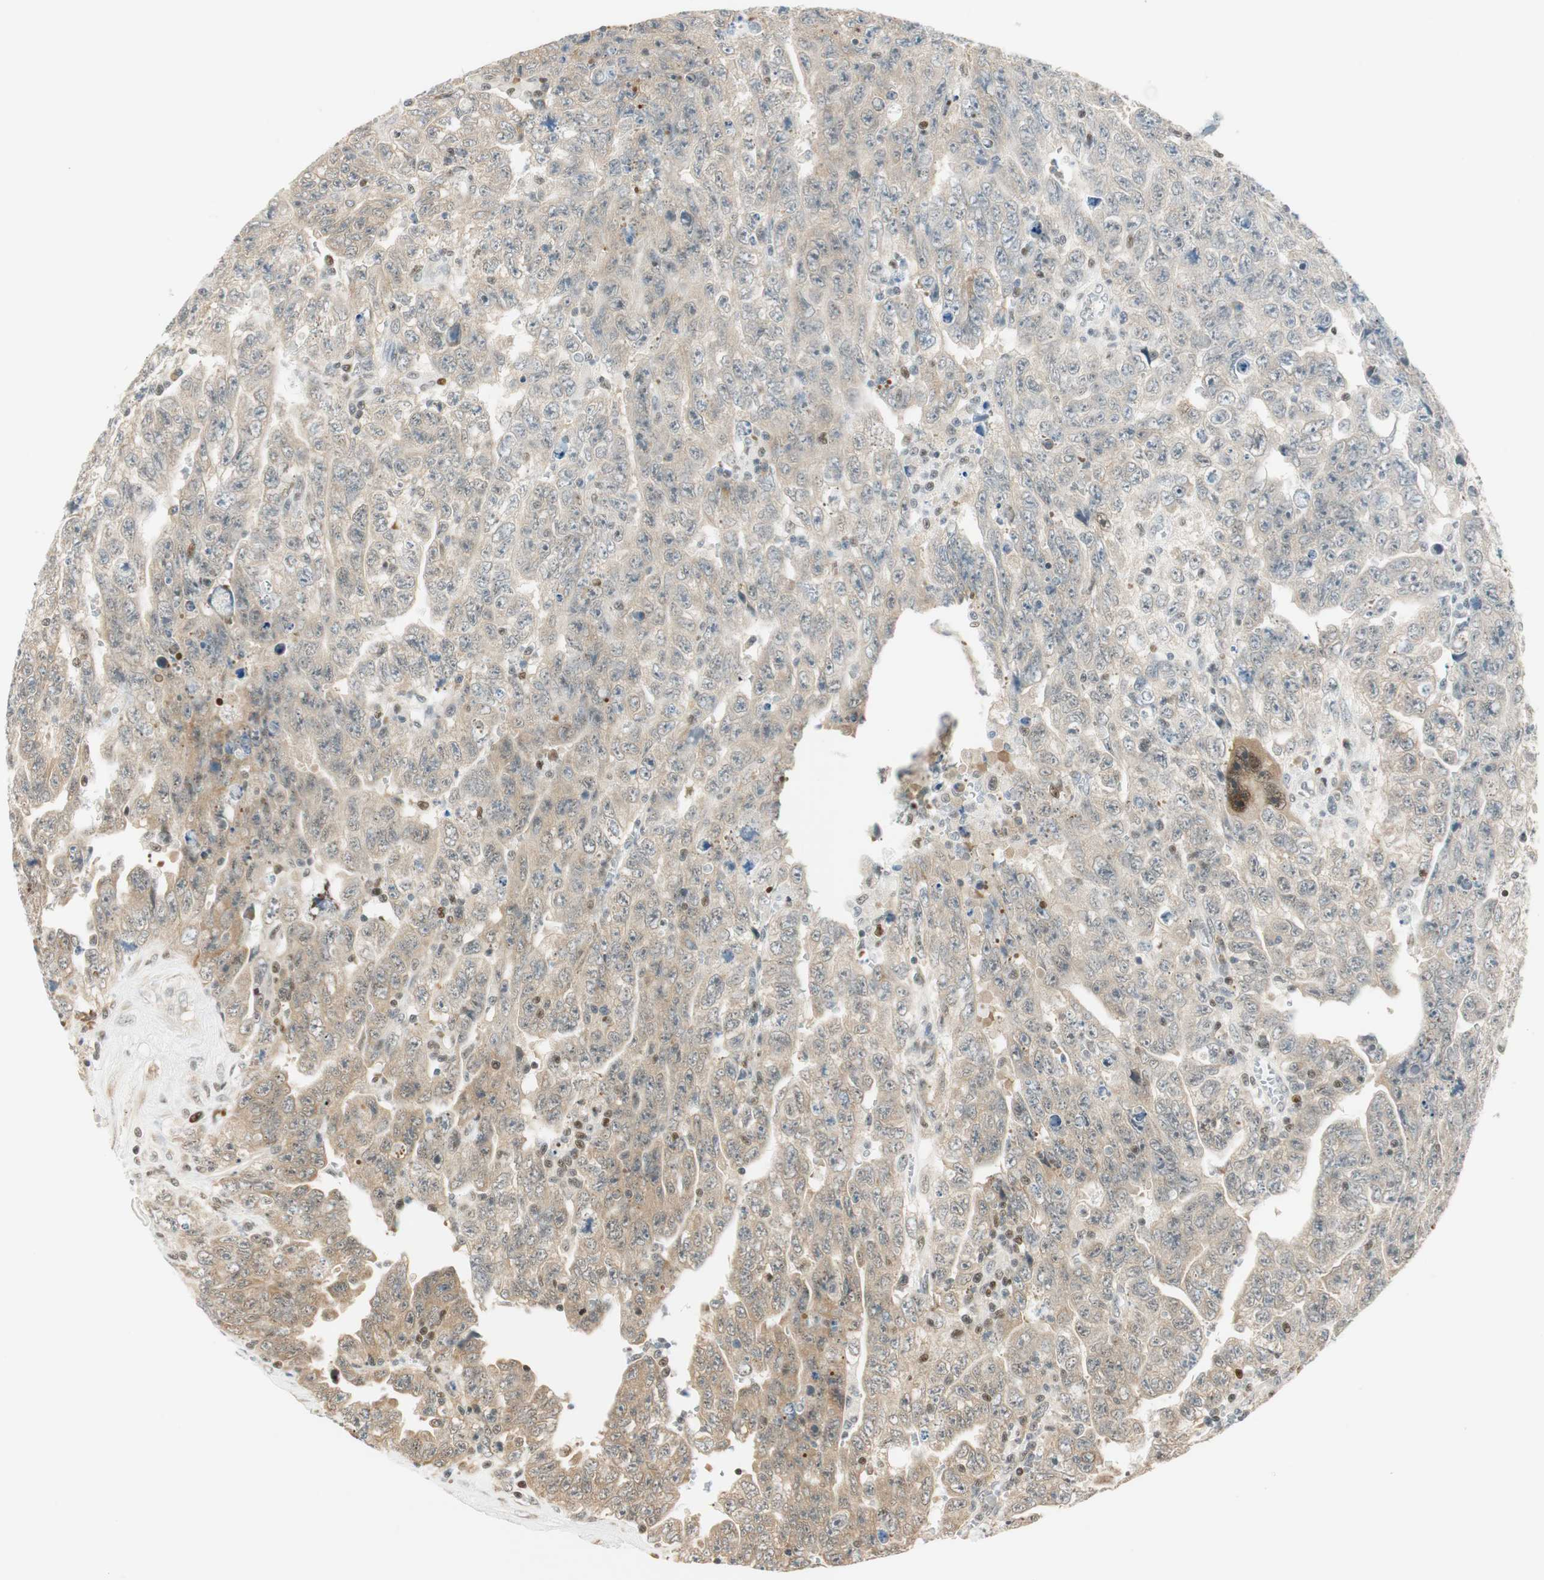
{"staining": {"intensity": "weak", "quantity": "<25%", "location": "cytoplasmic/membranous"}, "tissue": "testis cancer", "cell_type": "Tumor cells", "image_type": "cancer", "snomed": [{"axis": "morphology", "description": "Carcinoma, Embryonal, NOS"}, {"axis": "topography", "description": "Testis"}], "caption": "Testis embryonal carcinoma was stained to show a protein in brown. There is no significant positivity in tumor cells. (Stains: DAB immunohistochemistry with hematoxylin counter stain, Microscopy: brightfield microscopy at high magnification).", "gene": "MSX2", "patient": {"sex": "male", "age": 28}}